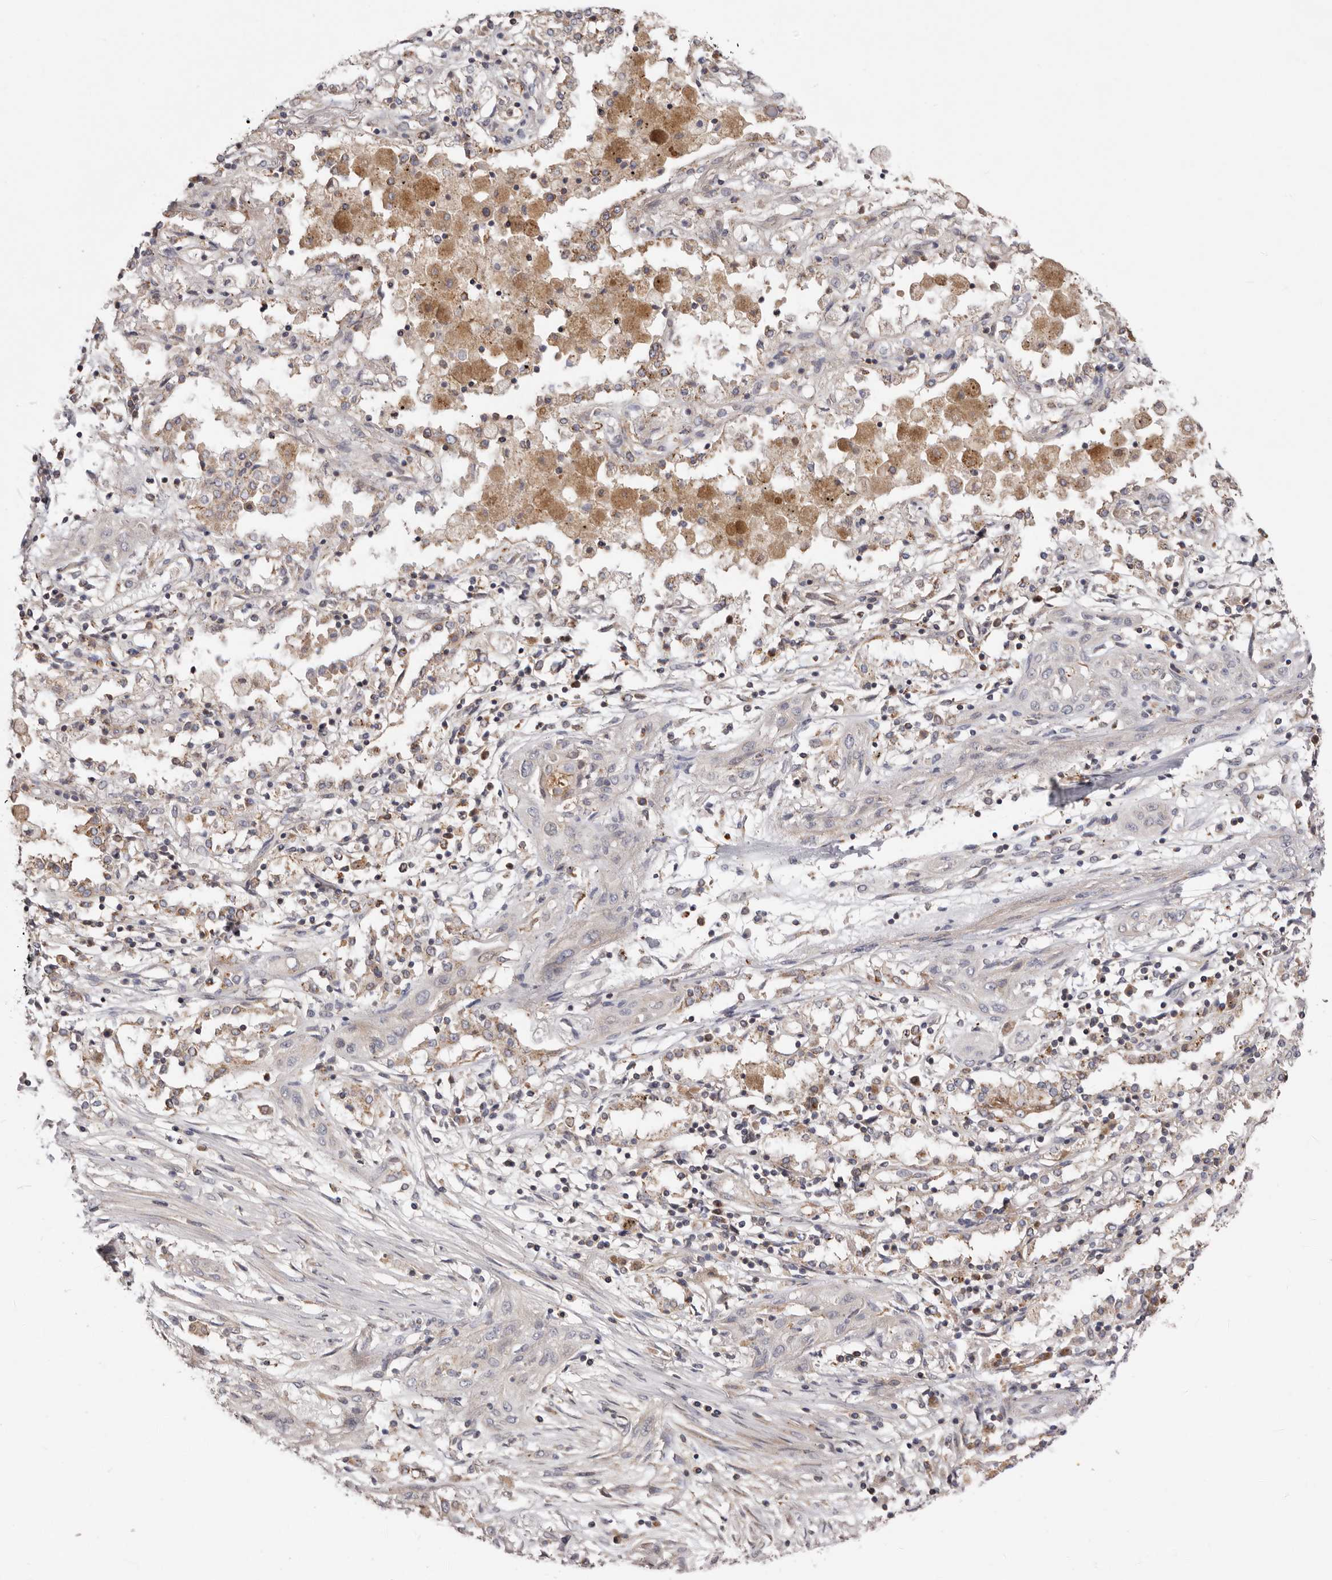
{"staining": {"intensity": "weak", "quantity": "<25%", "location": "cytoplasmic/membranous"}, "tissue": "lung cancer", "cell_type": "Tumor cells", "image_type": "cancer", "snomed": [{"axis": "morphology", "description": "Squamous cell carcinoma, NOS"}, {"axis": "topography", "description": "Lung"}], "caption": "IHC of lung squamous cell carcinoma exhibits no positivity in tumor cells.", "gene": "TMUB1", "patient": {"sex": "female", "age": 47}}